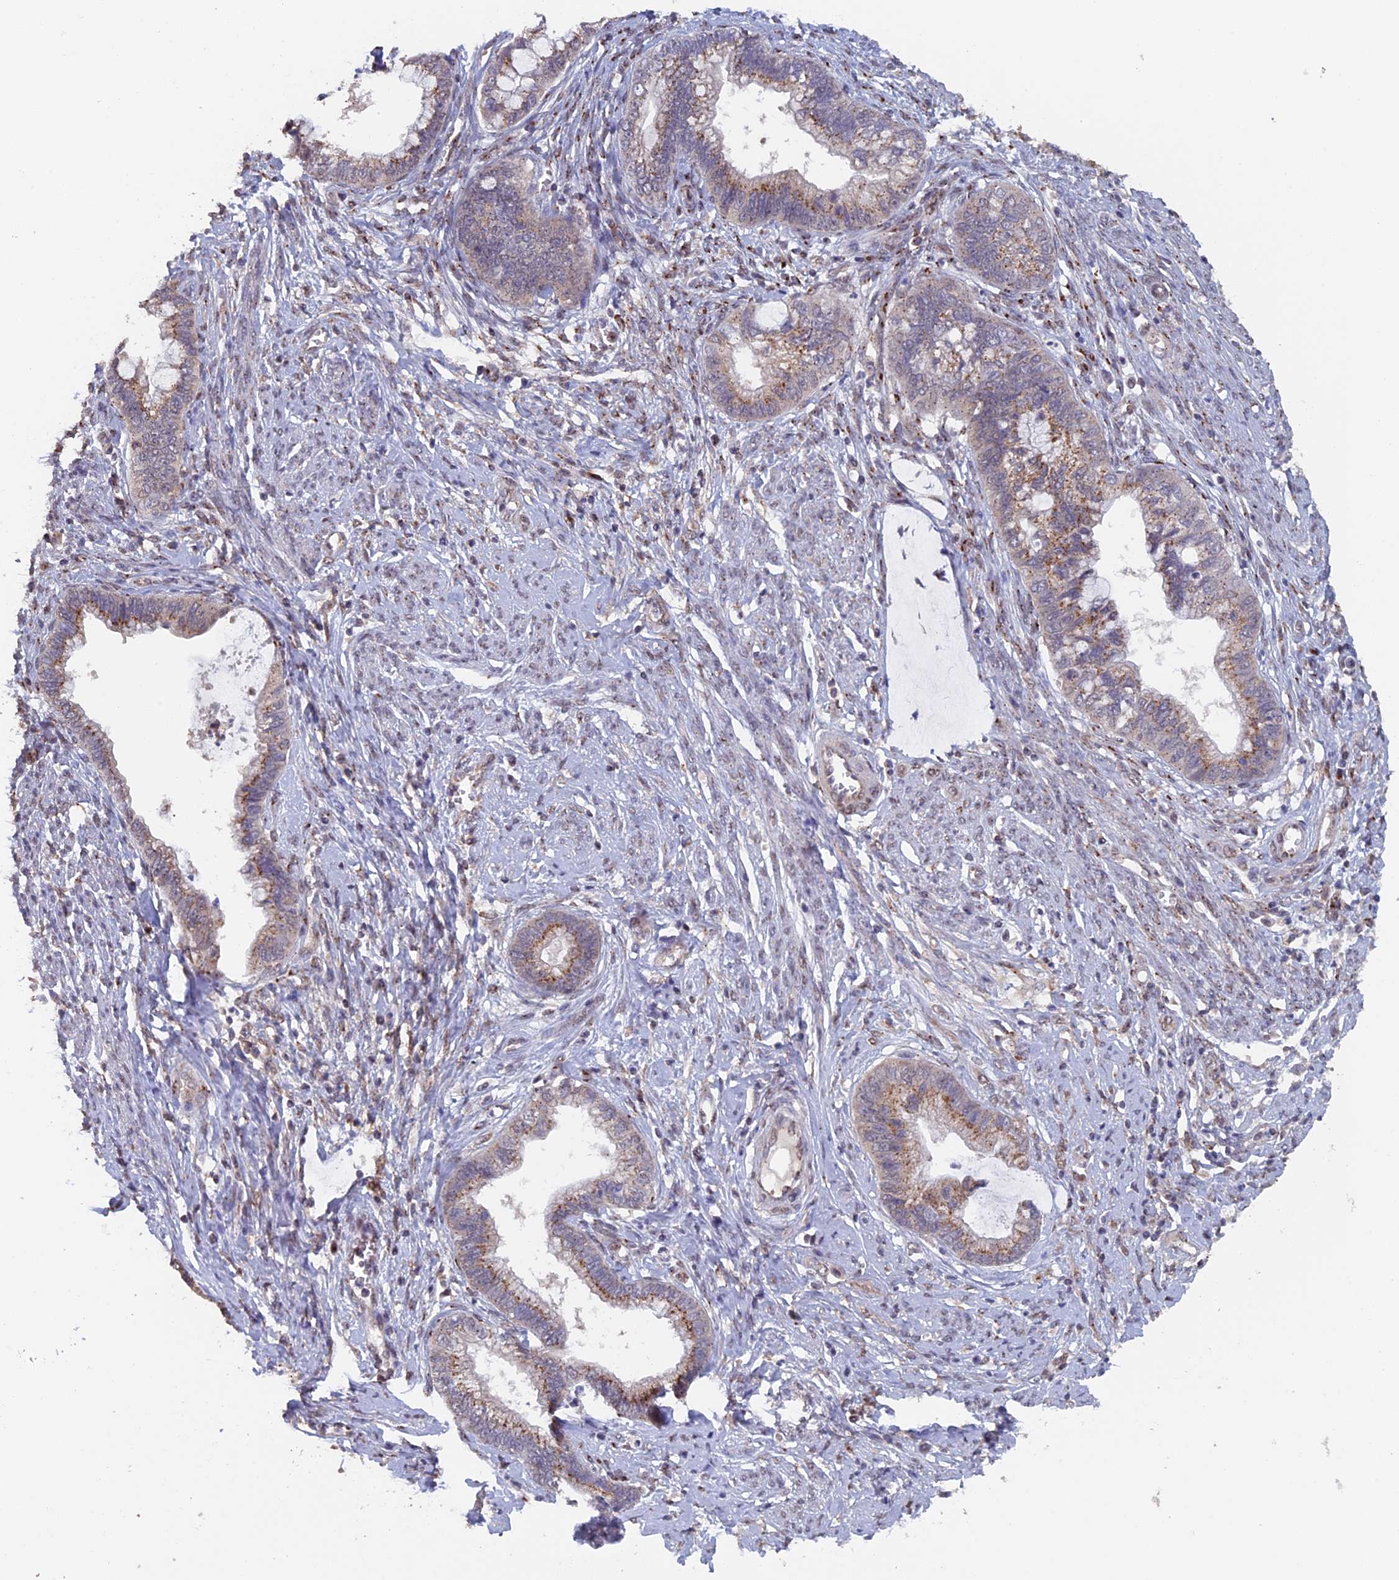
{"staining": {"intensity": "moderate", "quantity": ">75%", "location": "cytoplasmic/membranous"}, "tissue": "cervical cancer", "cell_type": "Tumor cells", "image_type": "cancer", "snomed": [{"axis": "morphology", "description": "Adenocarcinoma, NOS"}, {"axis": "topography", "description": "Cervix"}], "caption": "Protein expression by immunohistochemistry (IHC) exhibits moderate cytoplasmic/membranous expression in about >75% of tumor cells in cervical adenocarcinoma.", "gene": "PIGQ", "patient": {"sex": "female", "age": 44}}